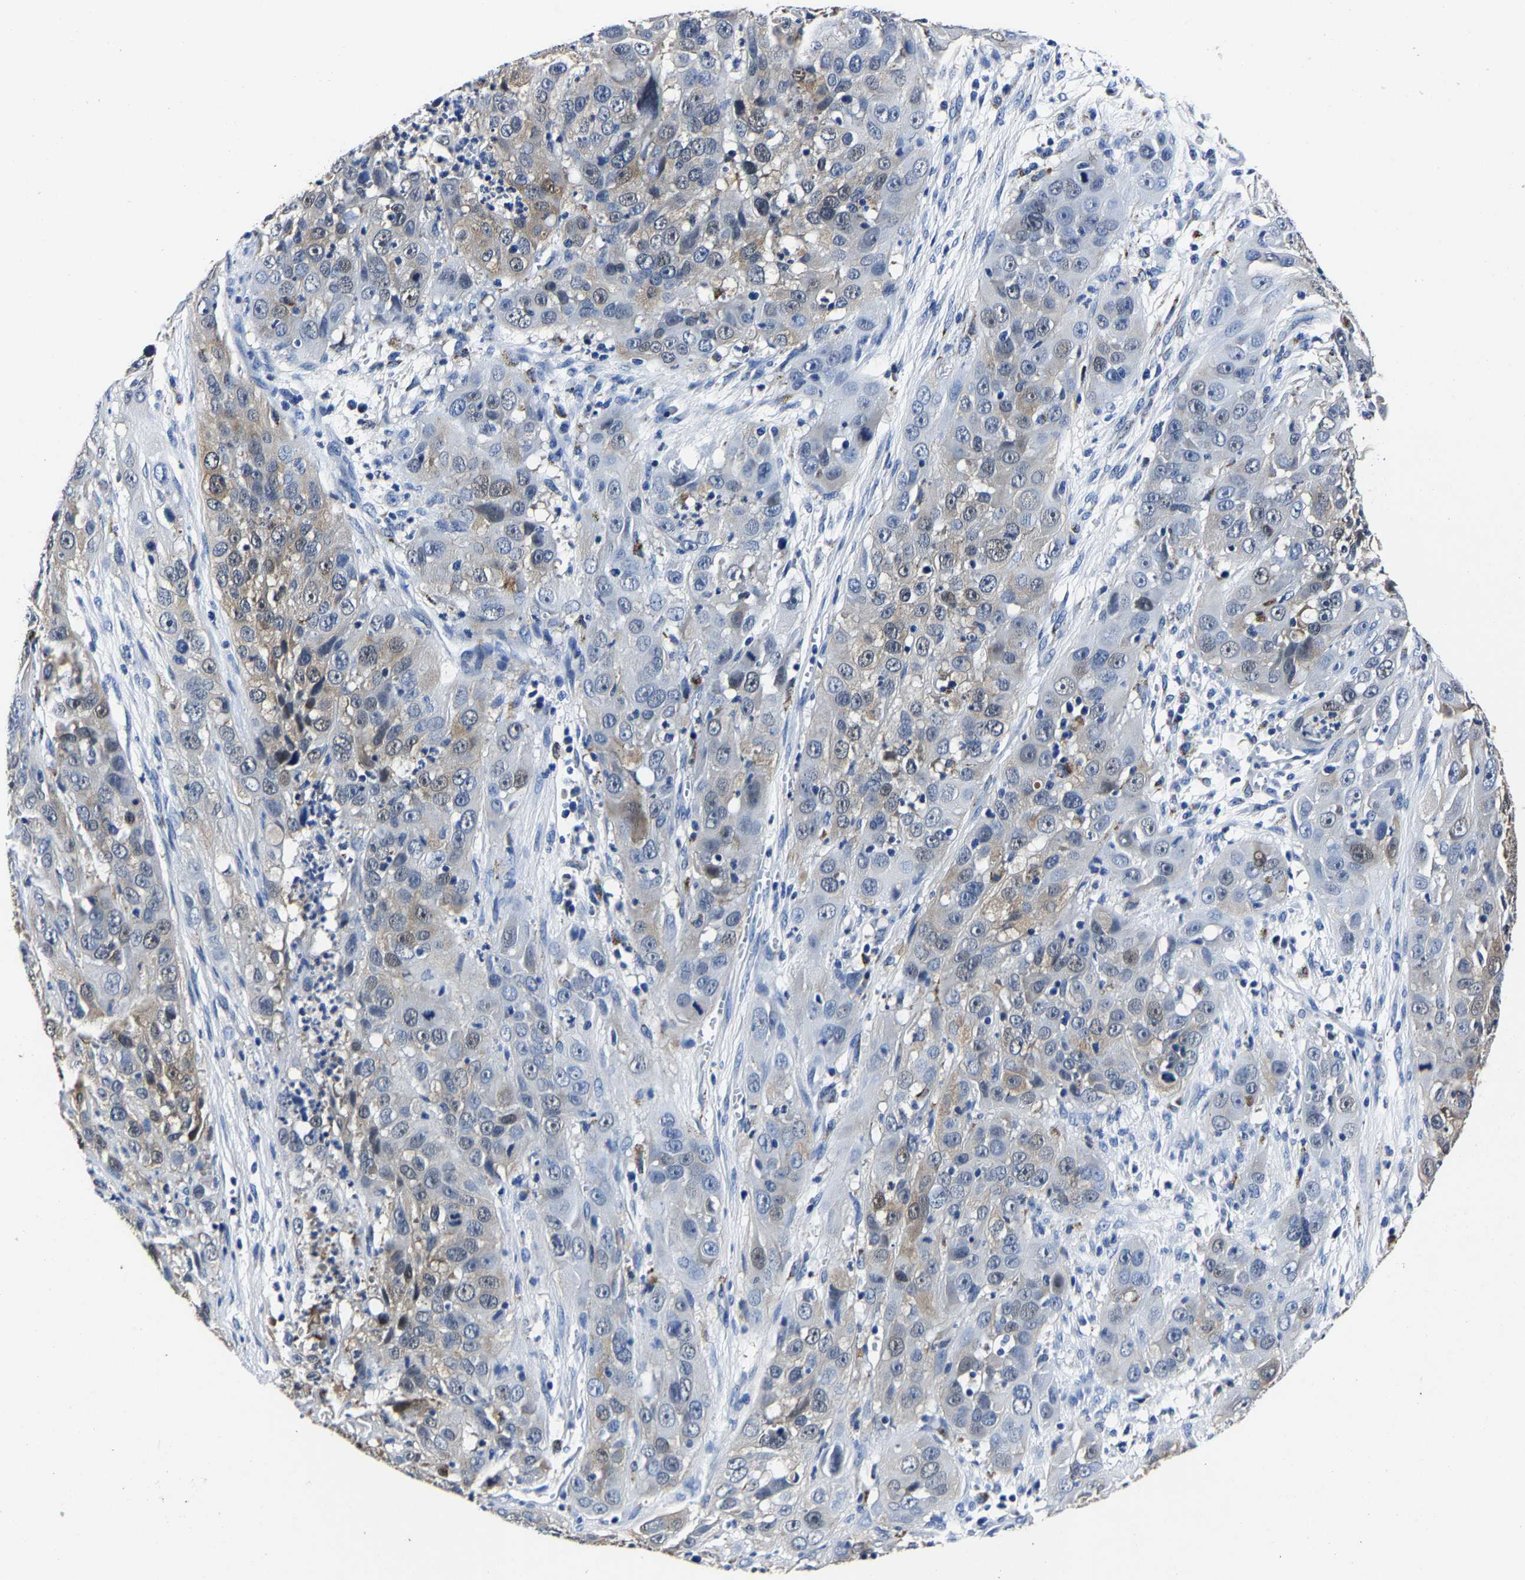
{"staining": {"intensity": "moderate", "quantity": "<25%", "location": "cytoplasmic/membranous,nuclear"}, "tissue": "cervical cancer", "cell_type": "Tumor cells", "image_type": "cancer", "snomed": [{"axis": "morphology", "description": "Squamous cell carcinoma, NOS"}, {"axis": "topography", "description": "Cervix"}], "caption": "This histopathology image shows squamous cell carcinoma (cervical) stained with immunohistochemistry (IHC) to label a protein in brown. The cytoplasmic/membranous and nuclear of tumor cells show moderate positivity for the protein. Nuclei are counter-stained blue.", "gene": "PSPH", "patient": {"sex": "female", "age": 32}}